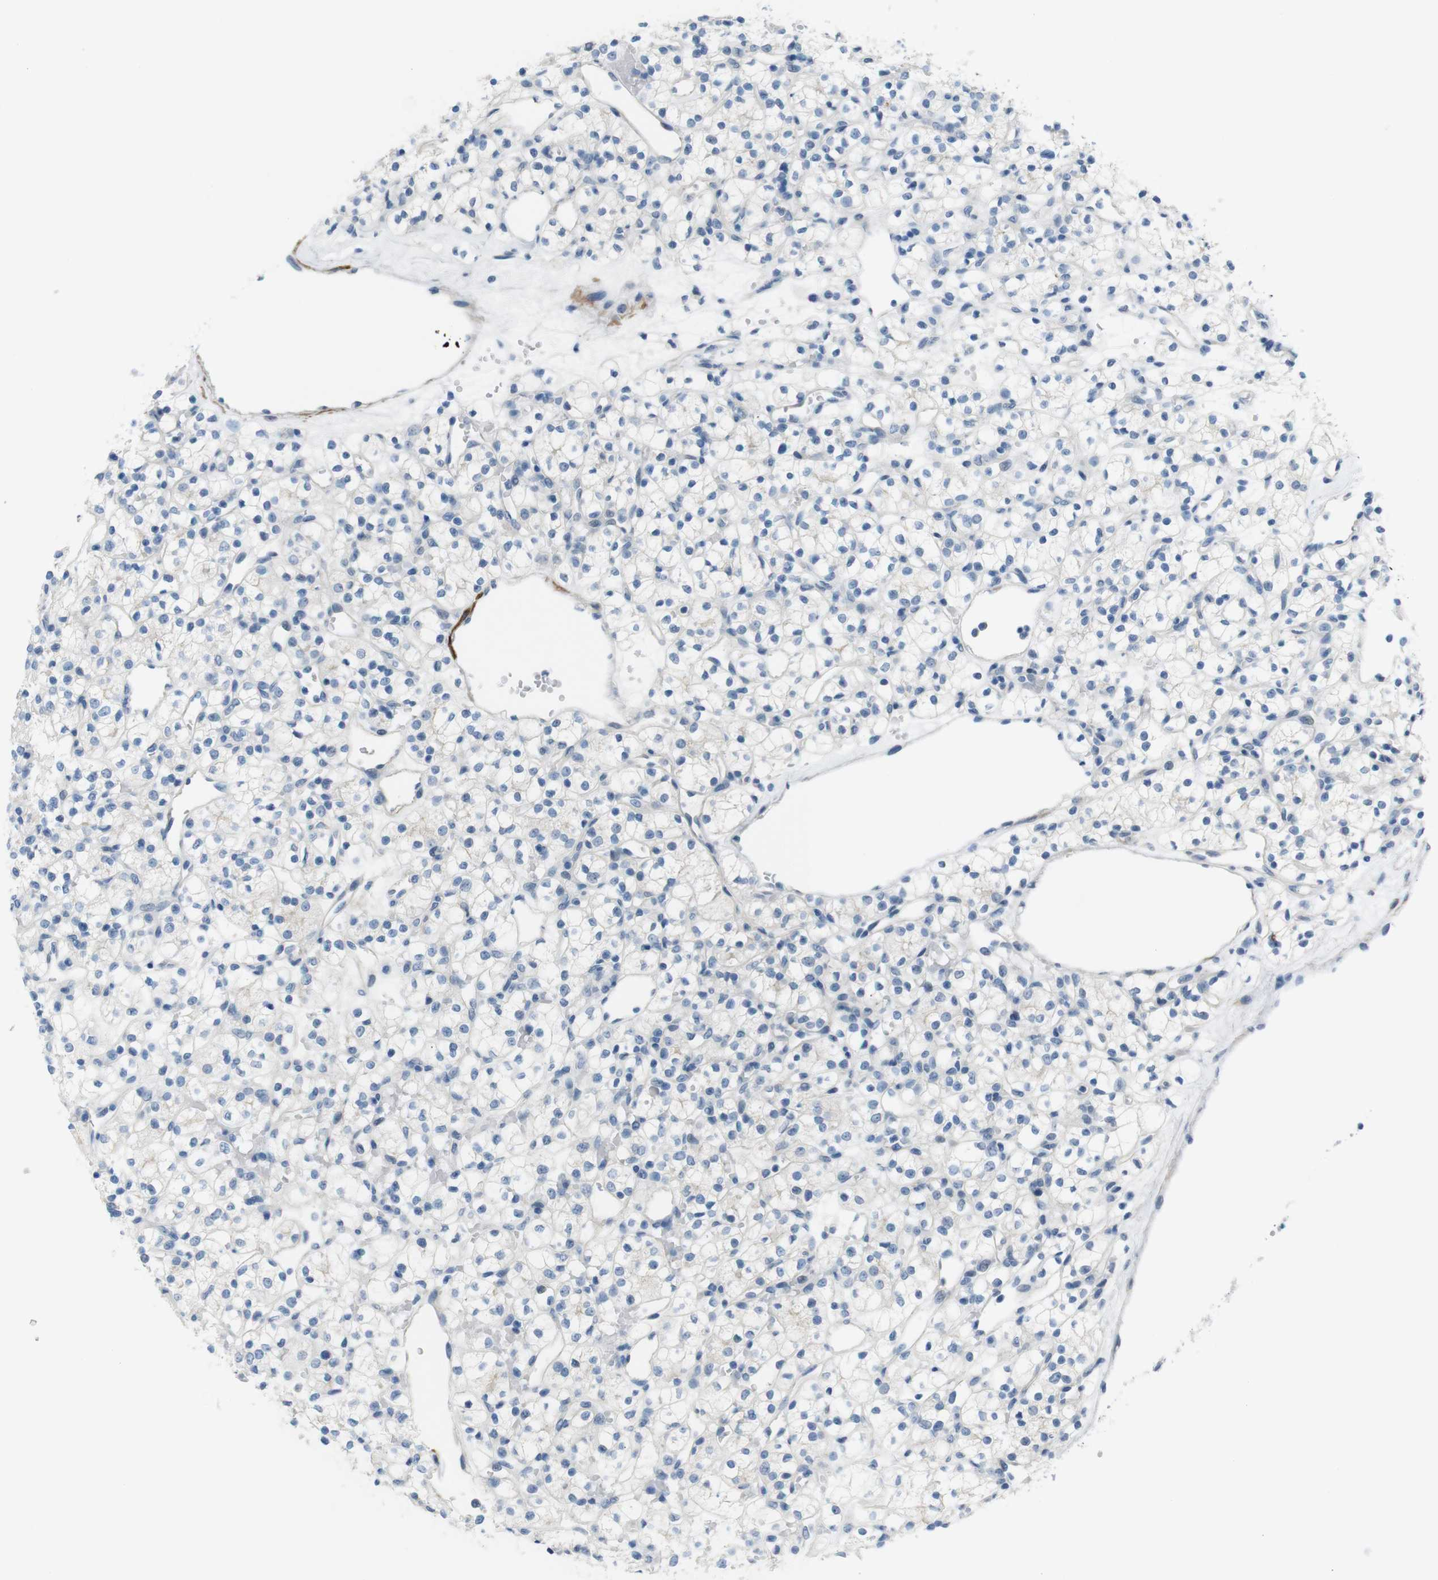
{"staining": {"intensity": "negative", "quantity": "none", "location": "none"}, "tissue": "renal cancer", "cell_type": "Tumor cells", "image_type": "cancer", "snomed": [{"axis": "morphology", "description": "Adenocarcinoma, NOS"}, {"axis": "topography", "description": "Kidney"}], "caption": "The image exhibits no staining of tumor cells in renal cancer. (DAB IHC with hematoxylin counter stain).", "gene": "HRH2", "patient": {"sex": "female", "age": 60}}